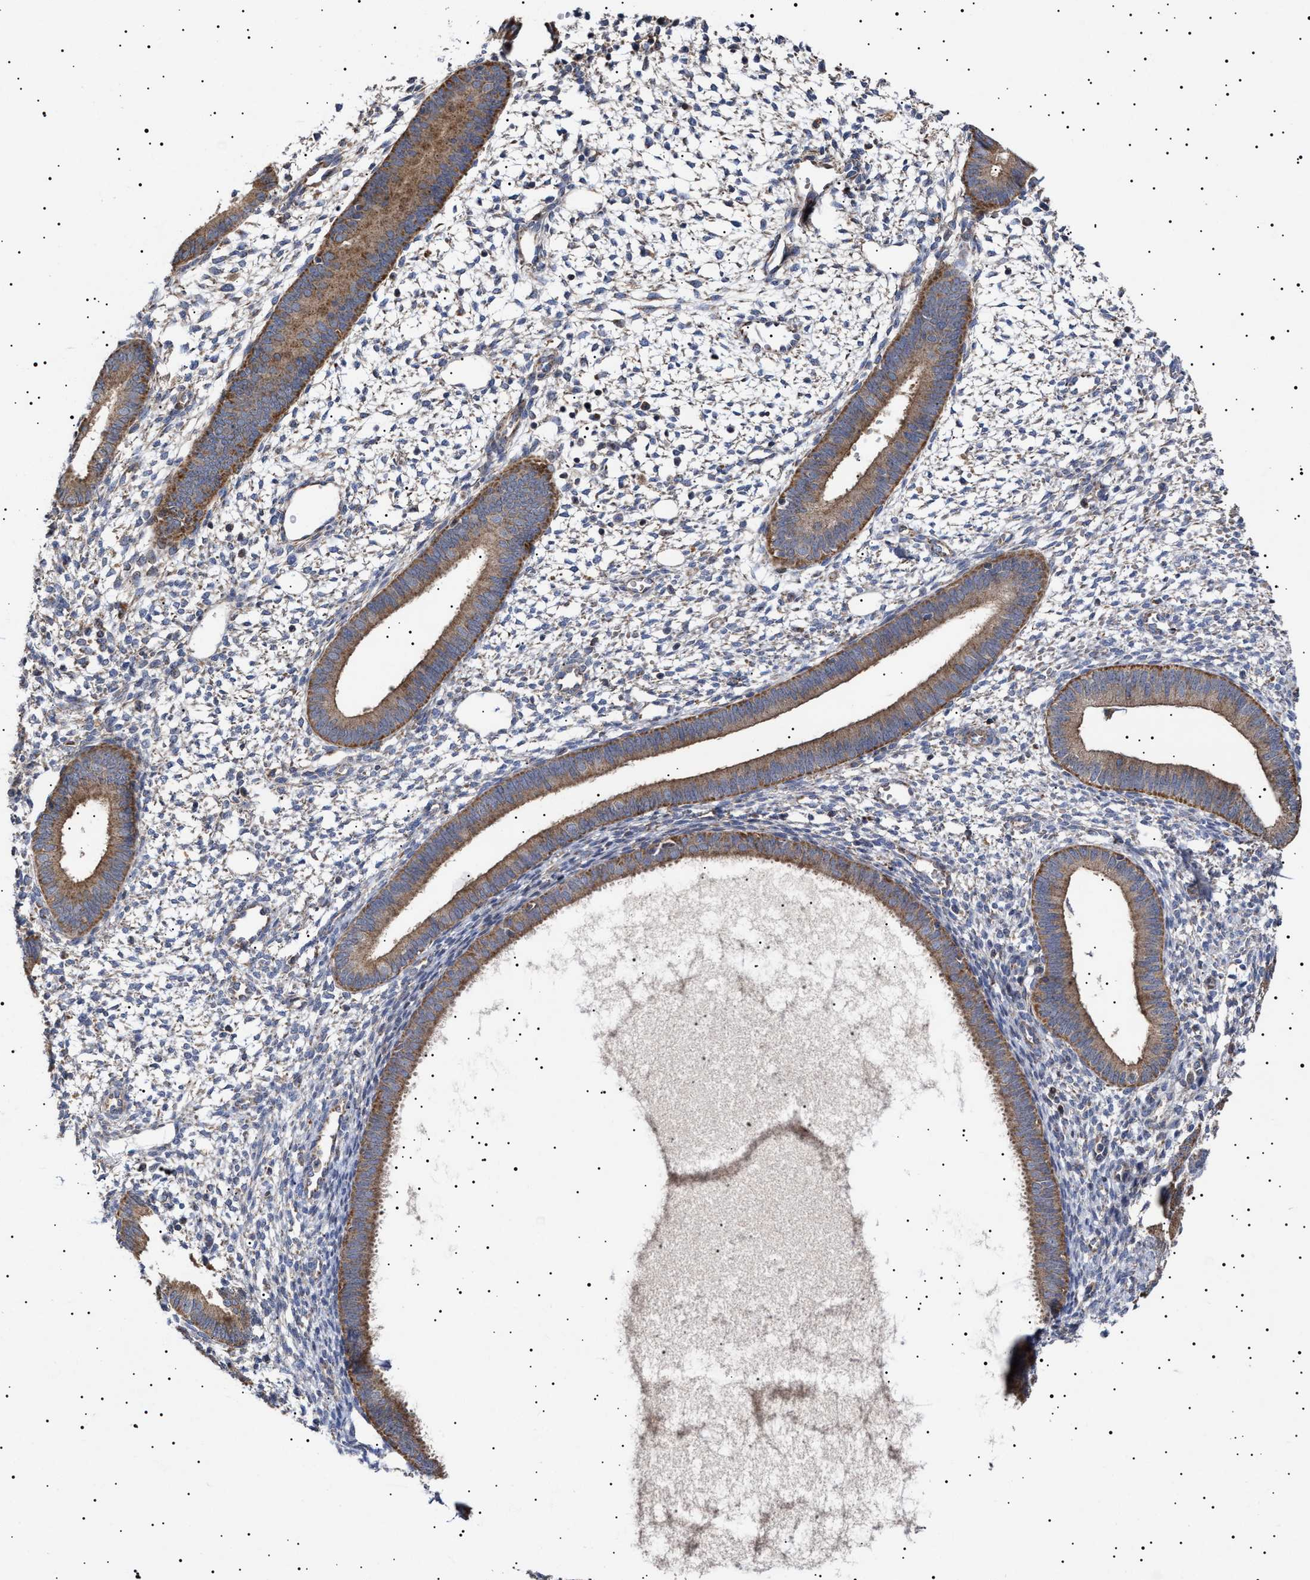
{"staining": {"intensity": "negative", "quantity": "none", "location": "none"}, "tissue": "endometrium", "cell_type": "Cells in endometrial stroma", "image_type": "normal", "snomed": [{"axis": "morphology", "description": "Normal tissue, NOS"}, {"axis": "topography", "description": "Endometrium"}], "caption": "An image of endometrium stained for a protein demonstrates no brown staining in cells in endometrial stroma. (Brightfield microscopy of DAB (3,3'-diaminobenzidine) immunohistochemistry (IHC) at high magnification).", "gene": "MRPL10", "patient": {"sex": "female", "age": 46}}